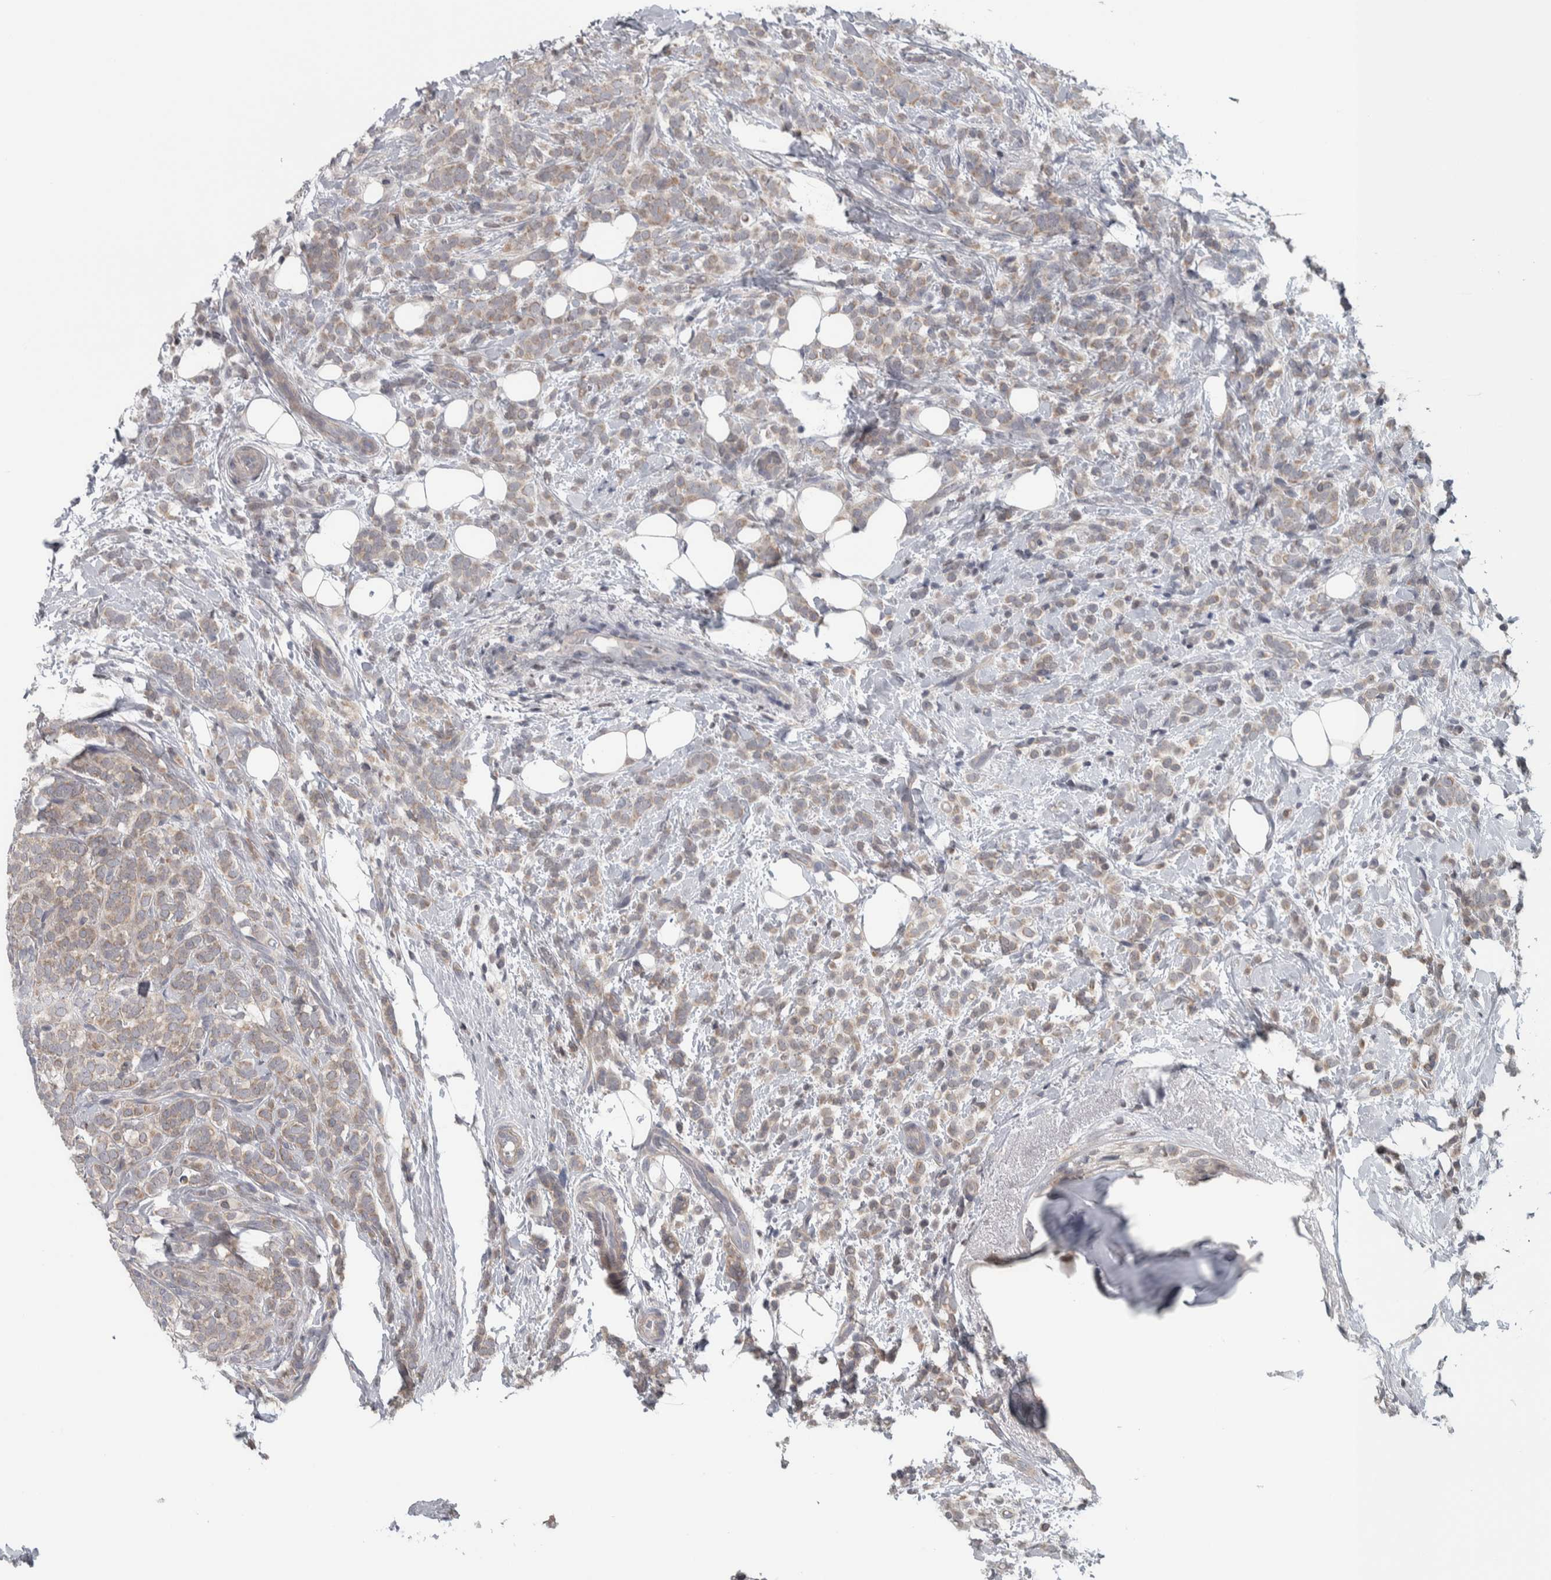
{"staining": {"intensity": "weak", "quantity": ">75%", "location": "cytoplasmic/membranous"}, "tissue": "breast cancer", "cell_type": "Tumor cells", "image_type": "cancer", "snomed": [{"axis": "morphology", "description": "Lobular carcinoma"}, {"axis": "topography", "description": "Breast"}], "caption": "This photomicrograph displays breast cancer stained with IHC to label a protein in brown. The cytoplasmic/membranous of tumor cells show weak positivity for the protein. Nuclei are counter-stained blue.", "gene": "CWC27", "patient": {"sex": "female", "age": 50}}